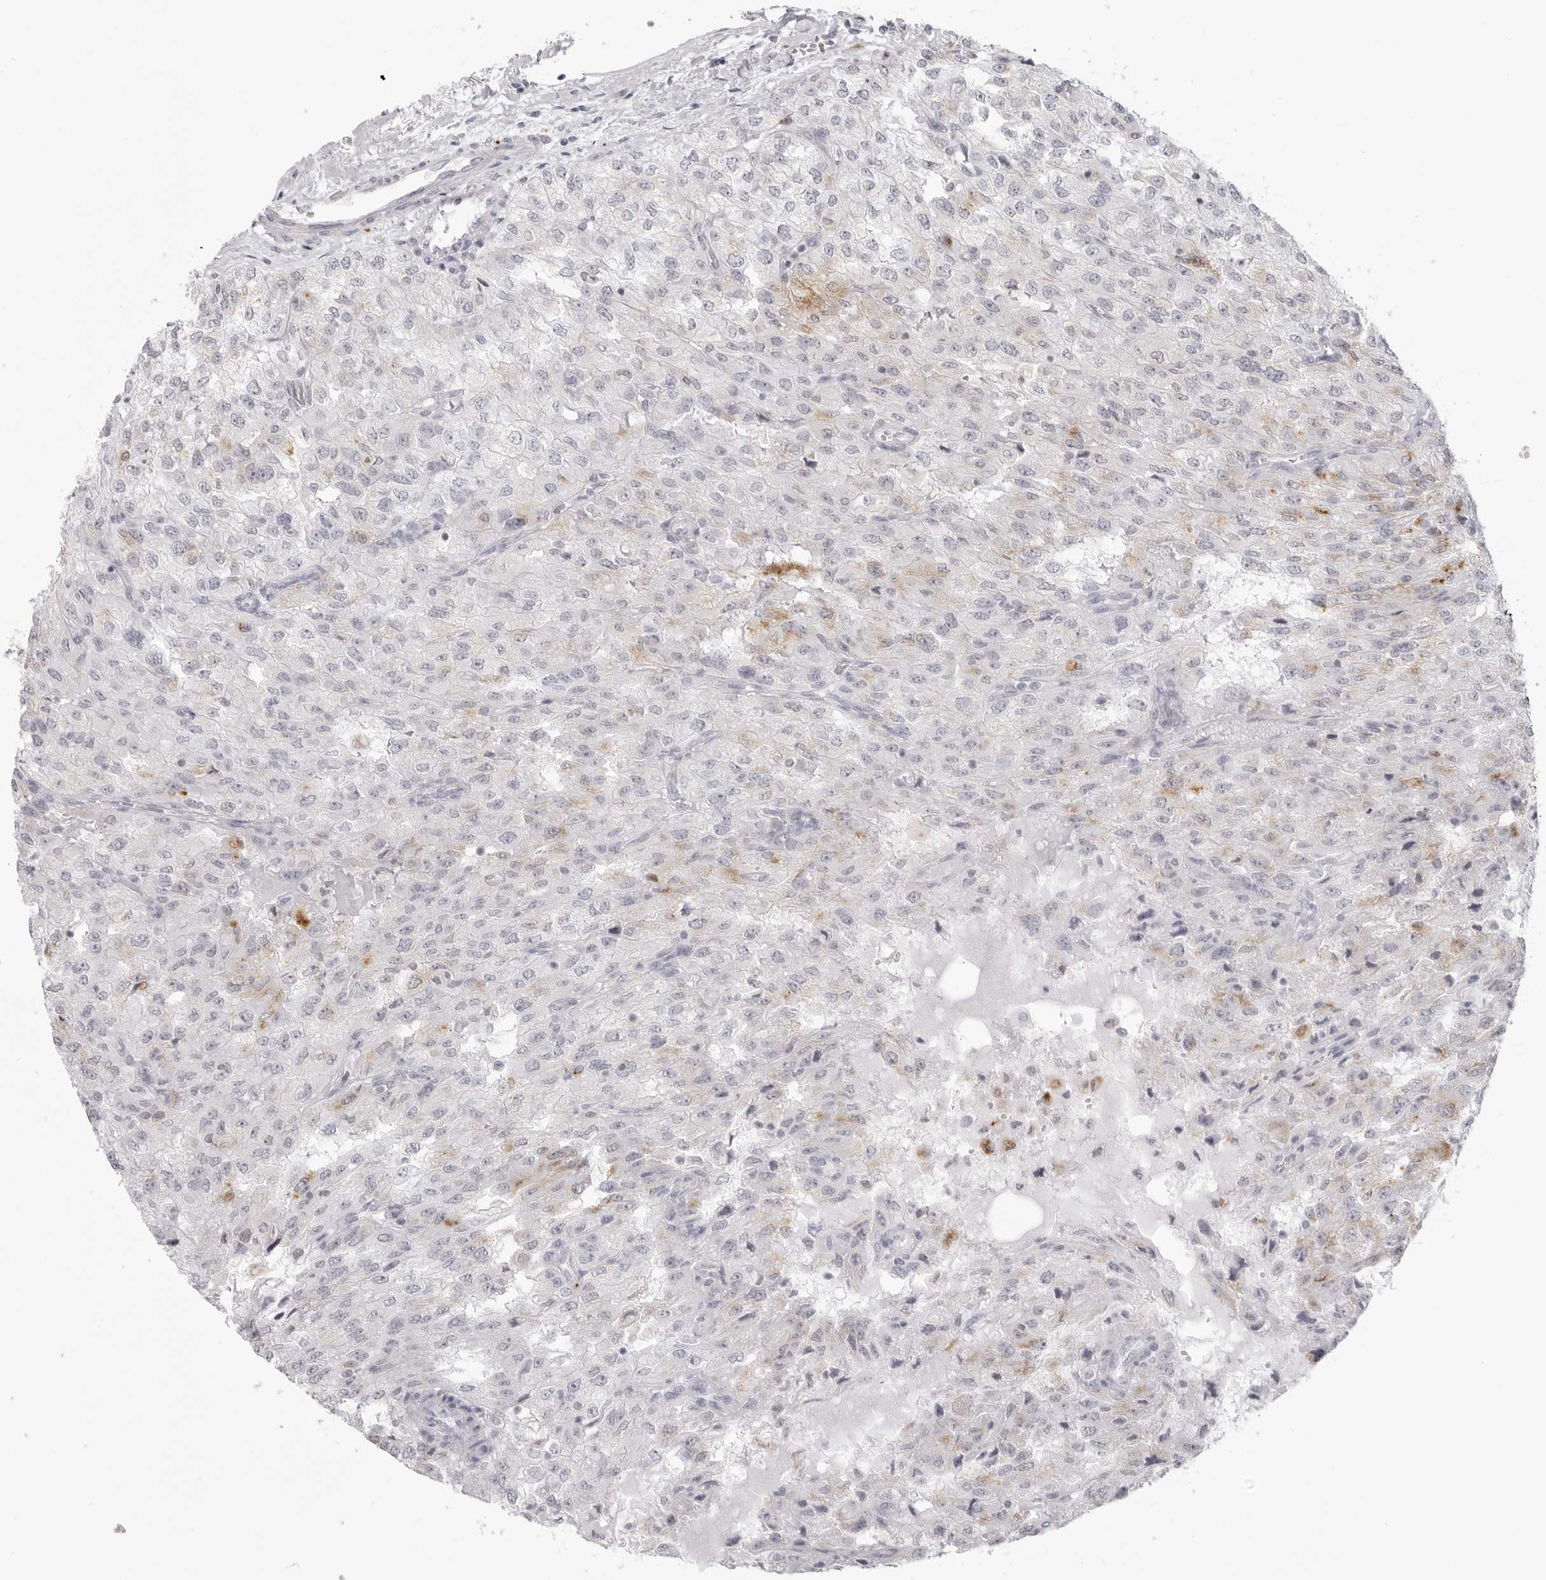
{"staining": {"intensity": "negative", "quantity": "none", "location": "none"}, "tissue": "renal cancer", "cell_type": "Tumor cells", "image_type": "cancer", "snomed": [{"axis": "morphology", "description": "Adenocarcinoma, NOS"}, {"axis": "topography", "description": "Kidney"}], "caption": "This is an IHC micrograph of renal cancer (adenocarcinoma). There is no staining in tumor cells.", "gene": "IL25", "patient": {"sex": "female", "age": 54}}